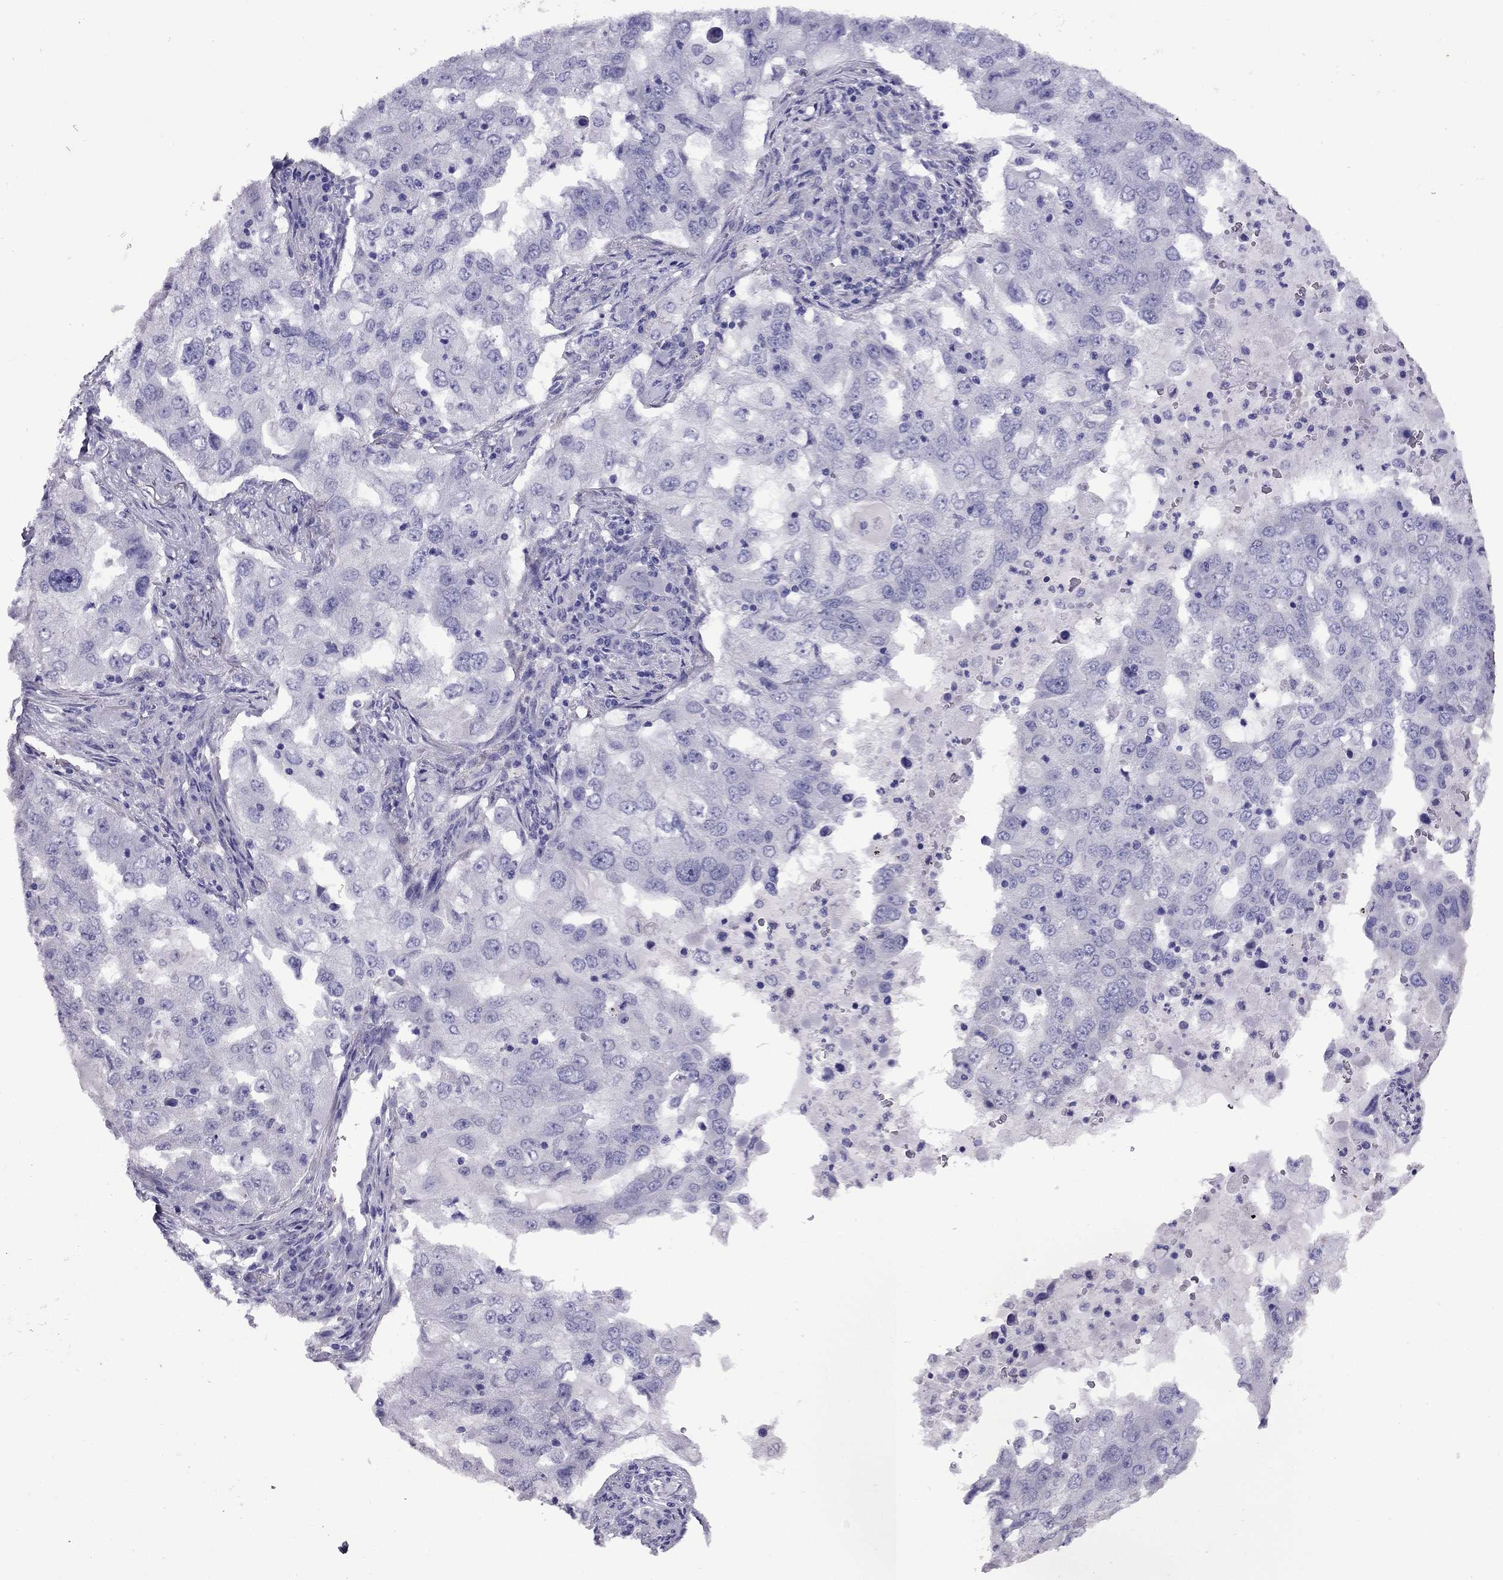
{"staining": {"intensity": "negative", "quantity": "none", "location": "none"}, "tissue": "lung cancer", "cell_type": "Tumor cells", "image_type": "cancer", "snomed": [{"axis": "morphology", "description": "Adenocarcinoma, NOS"}, {"axis": "topography", "description": "Lung"}], "caption": "Tumor cells show no significant protein positivity in lung cancer. (DAB immunohistochemistry, high magnification).", "gene": "CHRNA5", "patient": {"sex": "female", "age": 61}}